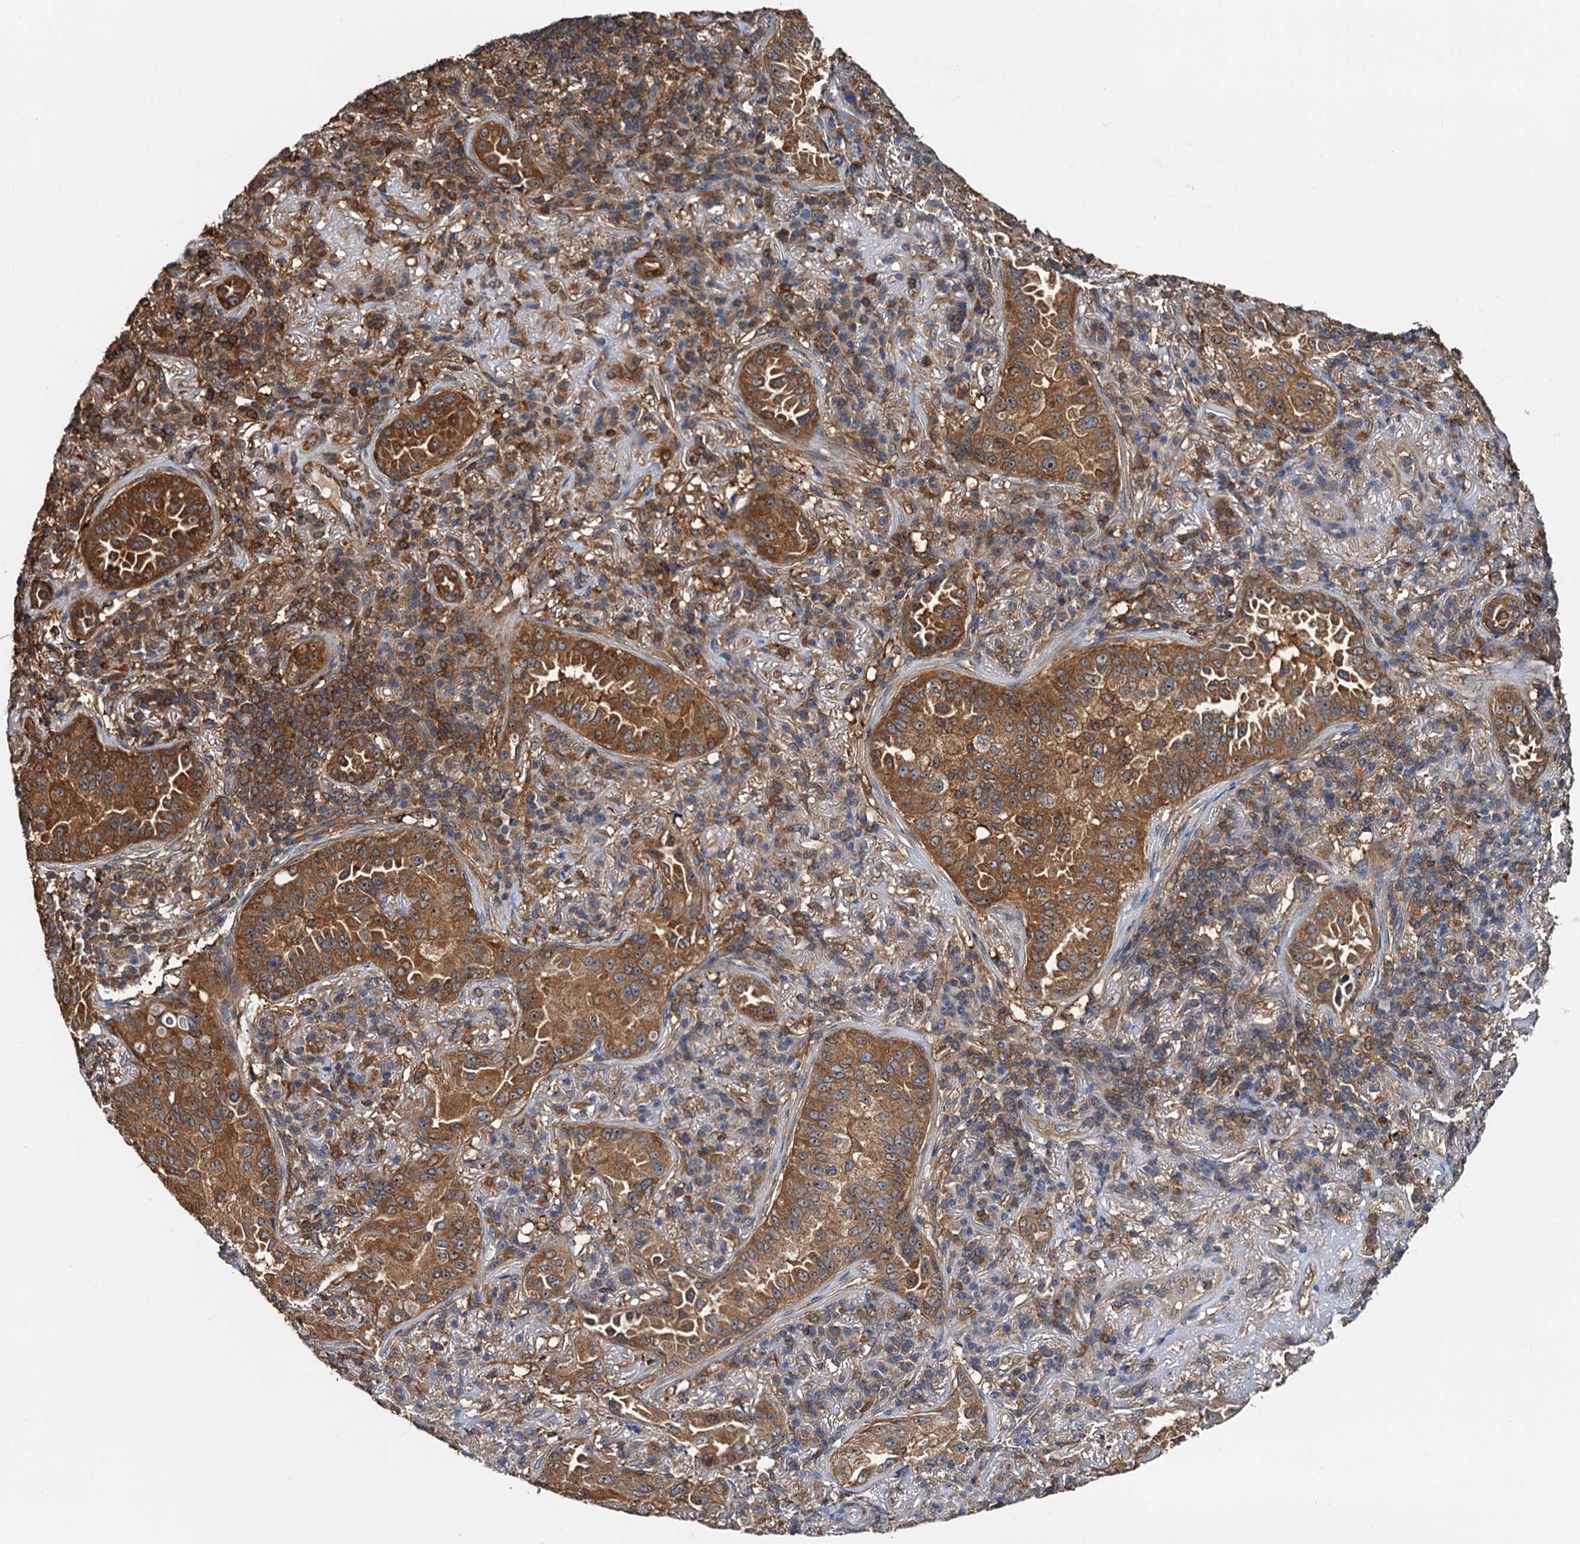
{"staining": {"intensity": "moderate", "quantity": ">75%", "location": "cytoplasmic/membranous"}, "tissue": "lung cancer", "cell_type": "Tumor cells", "image_type": "cancer", "snomed": [{"axis": "morphology", "description": "Adenocarcinoma, NOS"}, {"axis": "topography", "description": "Lung"}], "caption": "Protein staining of adenocarcinoma (lung) tissue reveals moderate cytoplasmic/membranous expression in approximately >75% of tumor cells. Using DAB (brown) and hematoxylin (blue) stains, captured at high magnification using brightfield microscopy.", "gene": "USP6NL", "patient": {"sex": "female", "age": 69}}